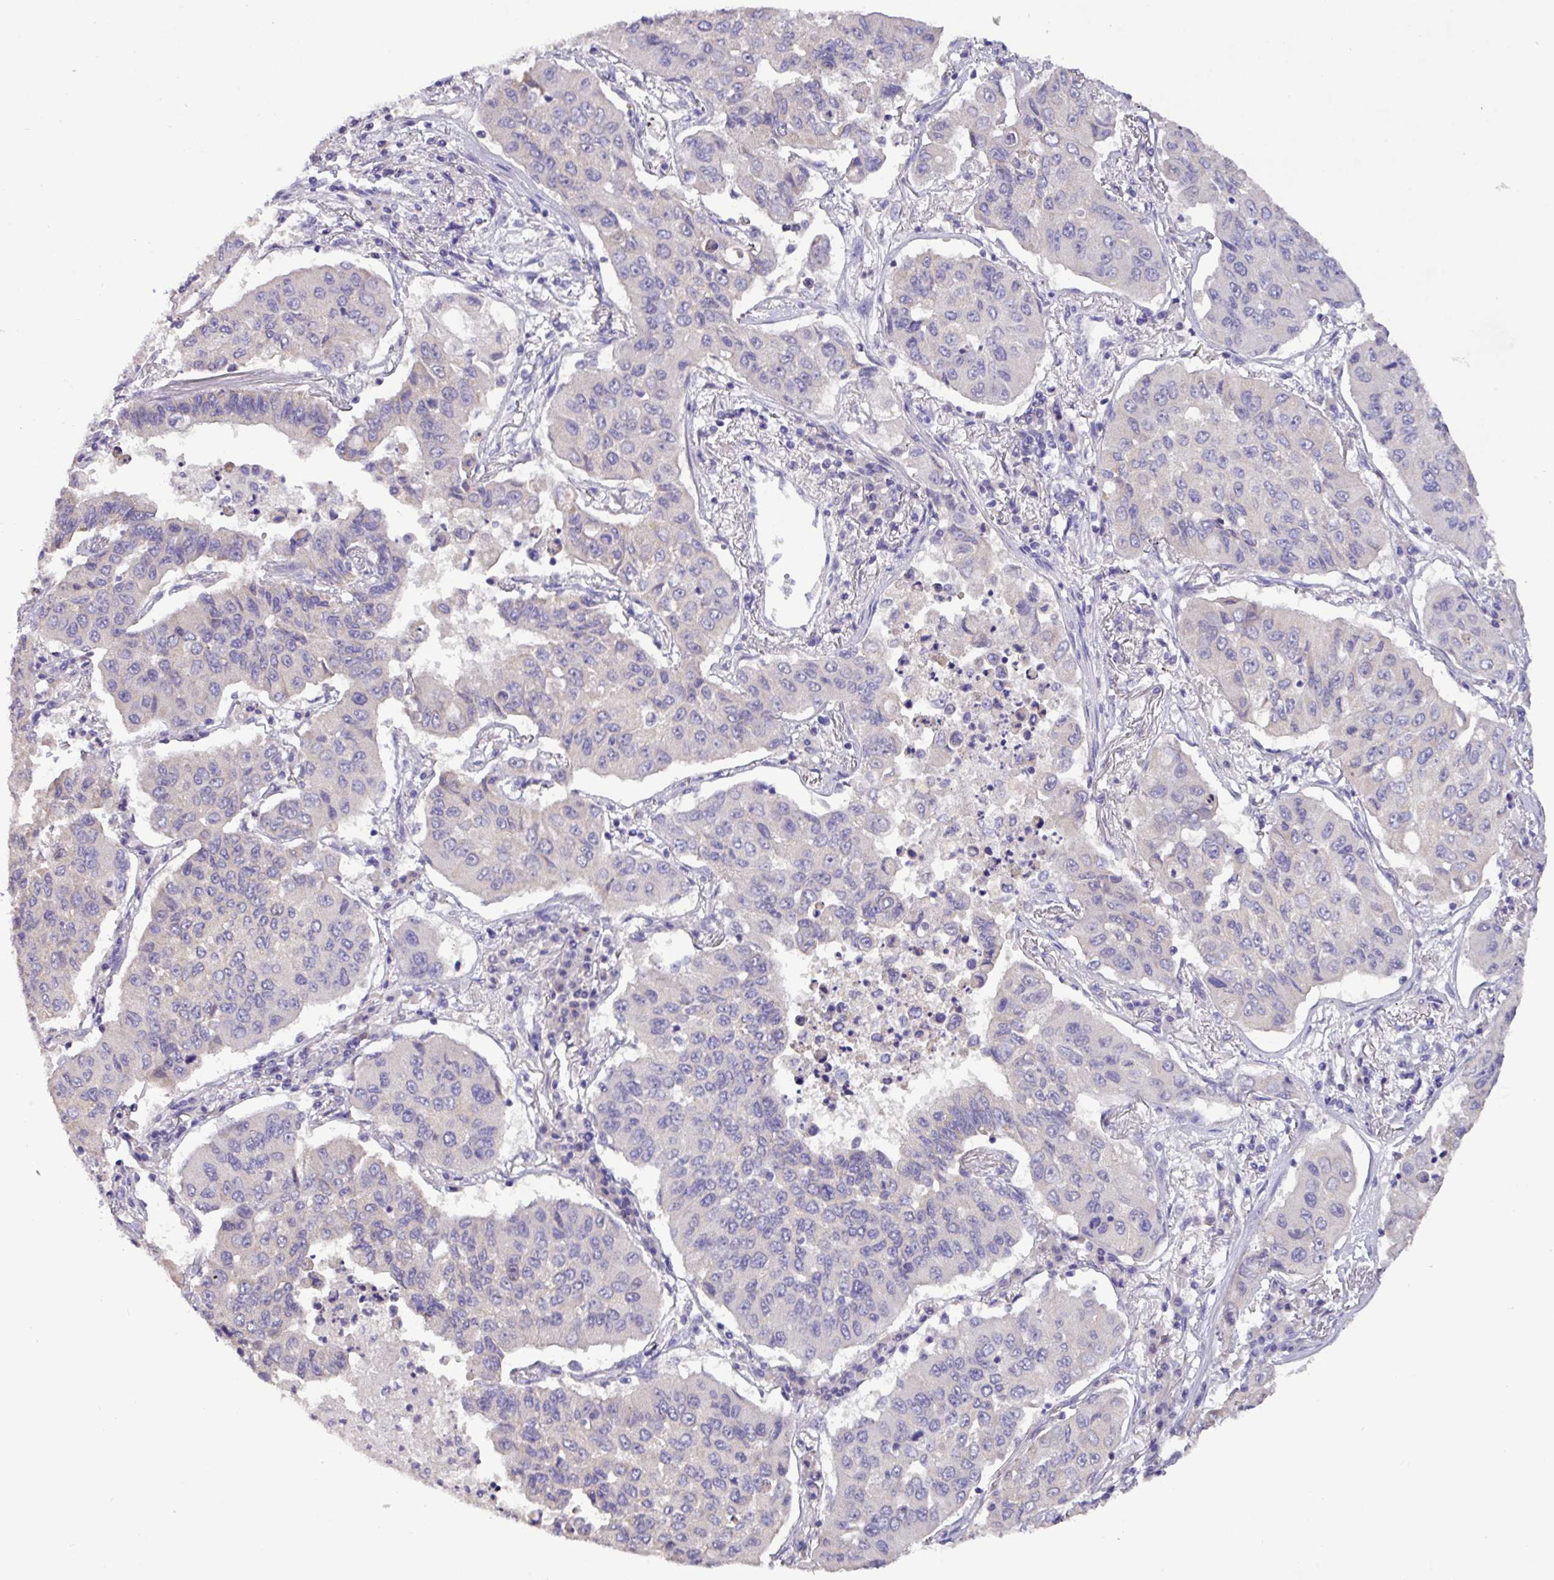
{"staining": {"intensity": "negative", "quantity": "none", "location": "none"}, "tissue": "lung cancer", "cell_type": "Tumor cells", "image_type": "cancer", "snomed": [{"axis": "morphology", "description": "Squamous cell carcinoma, NOS"}, {"axis": "topography", "description": "Lung"}], "caption": "Lung squamous cell carcinoma stained for a protein using immunohistochemistry exhibits no expression tumor cells.", "gene": "PAX8", "patient": {"sex": "male", "age": 74}}